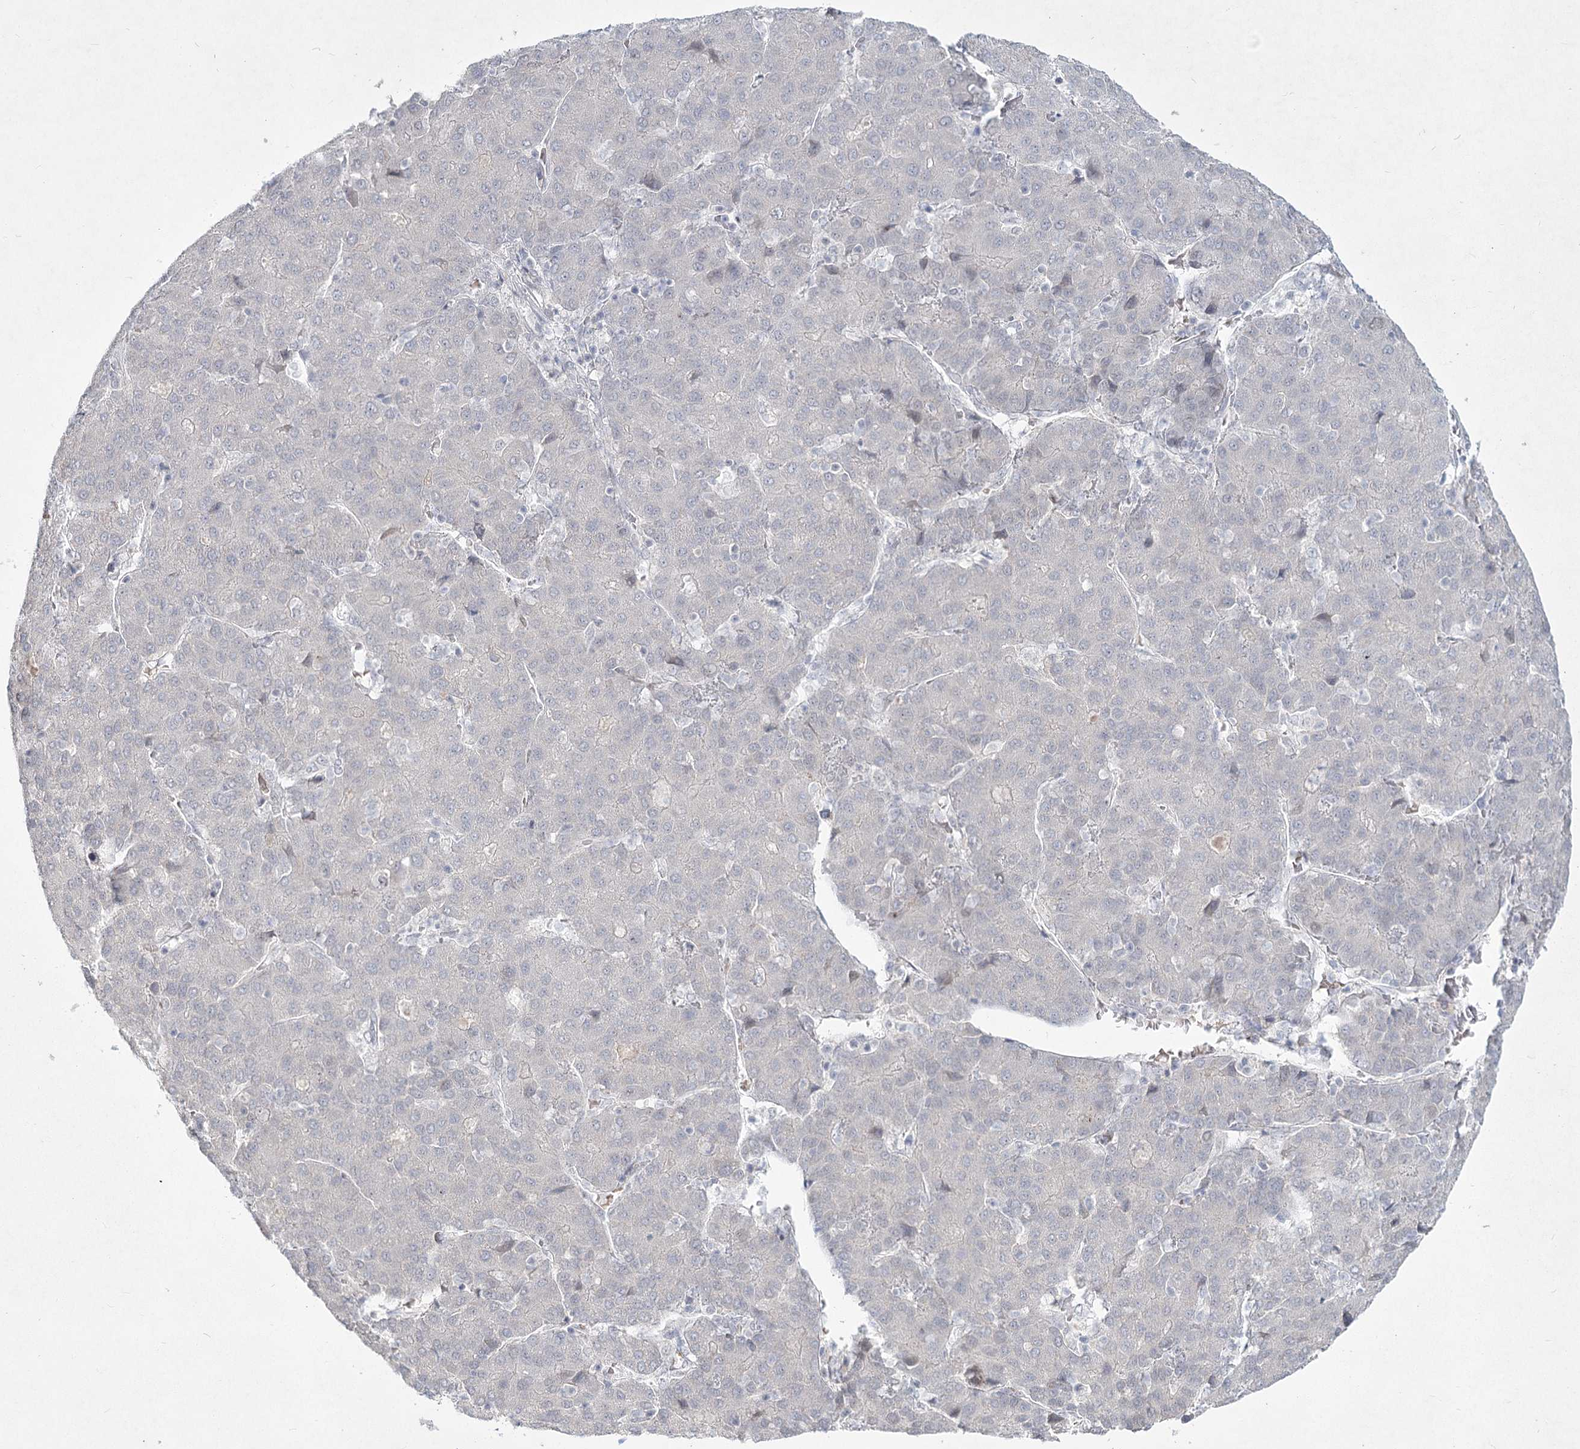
{"staining": {"intensity": "negative", "quantity": "none", "location": "none"}, "tissue": "liver cancer", "cell_type": "Tumor cells", "image_type": "cancer", "snomed": [{"axis": "morphology", "description": "Carcinoma, Hepatocellular, NOS"}, {"axis": "topography", "description": "Liver"}], "caption": "A high-resolution micrograph shows IHC staining of liver hepatocellular carcinoma, which displays no significant expression in tumor cells. (DAB (3,3'-diaminobenzidine) immunohistochemistry with hematoxylin counter stain).", "gene": "LY6G5C", "patient": {"sex": "male", "age": 65}}